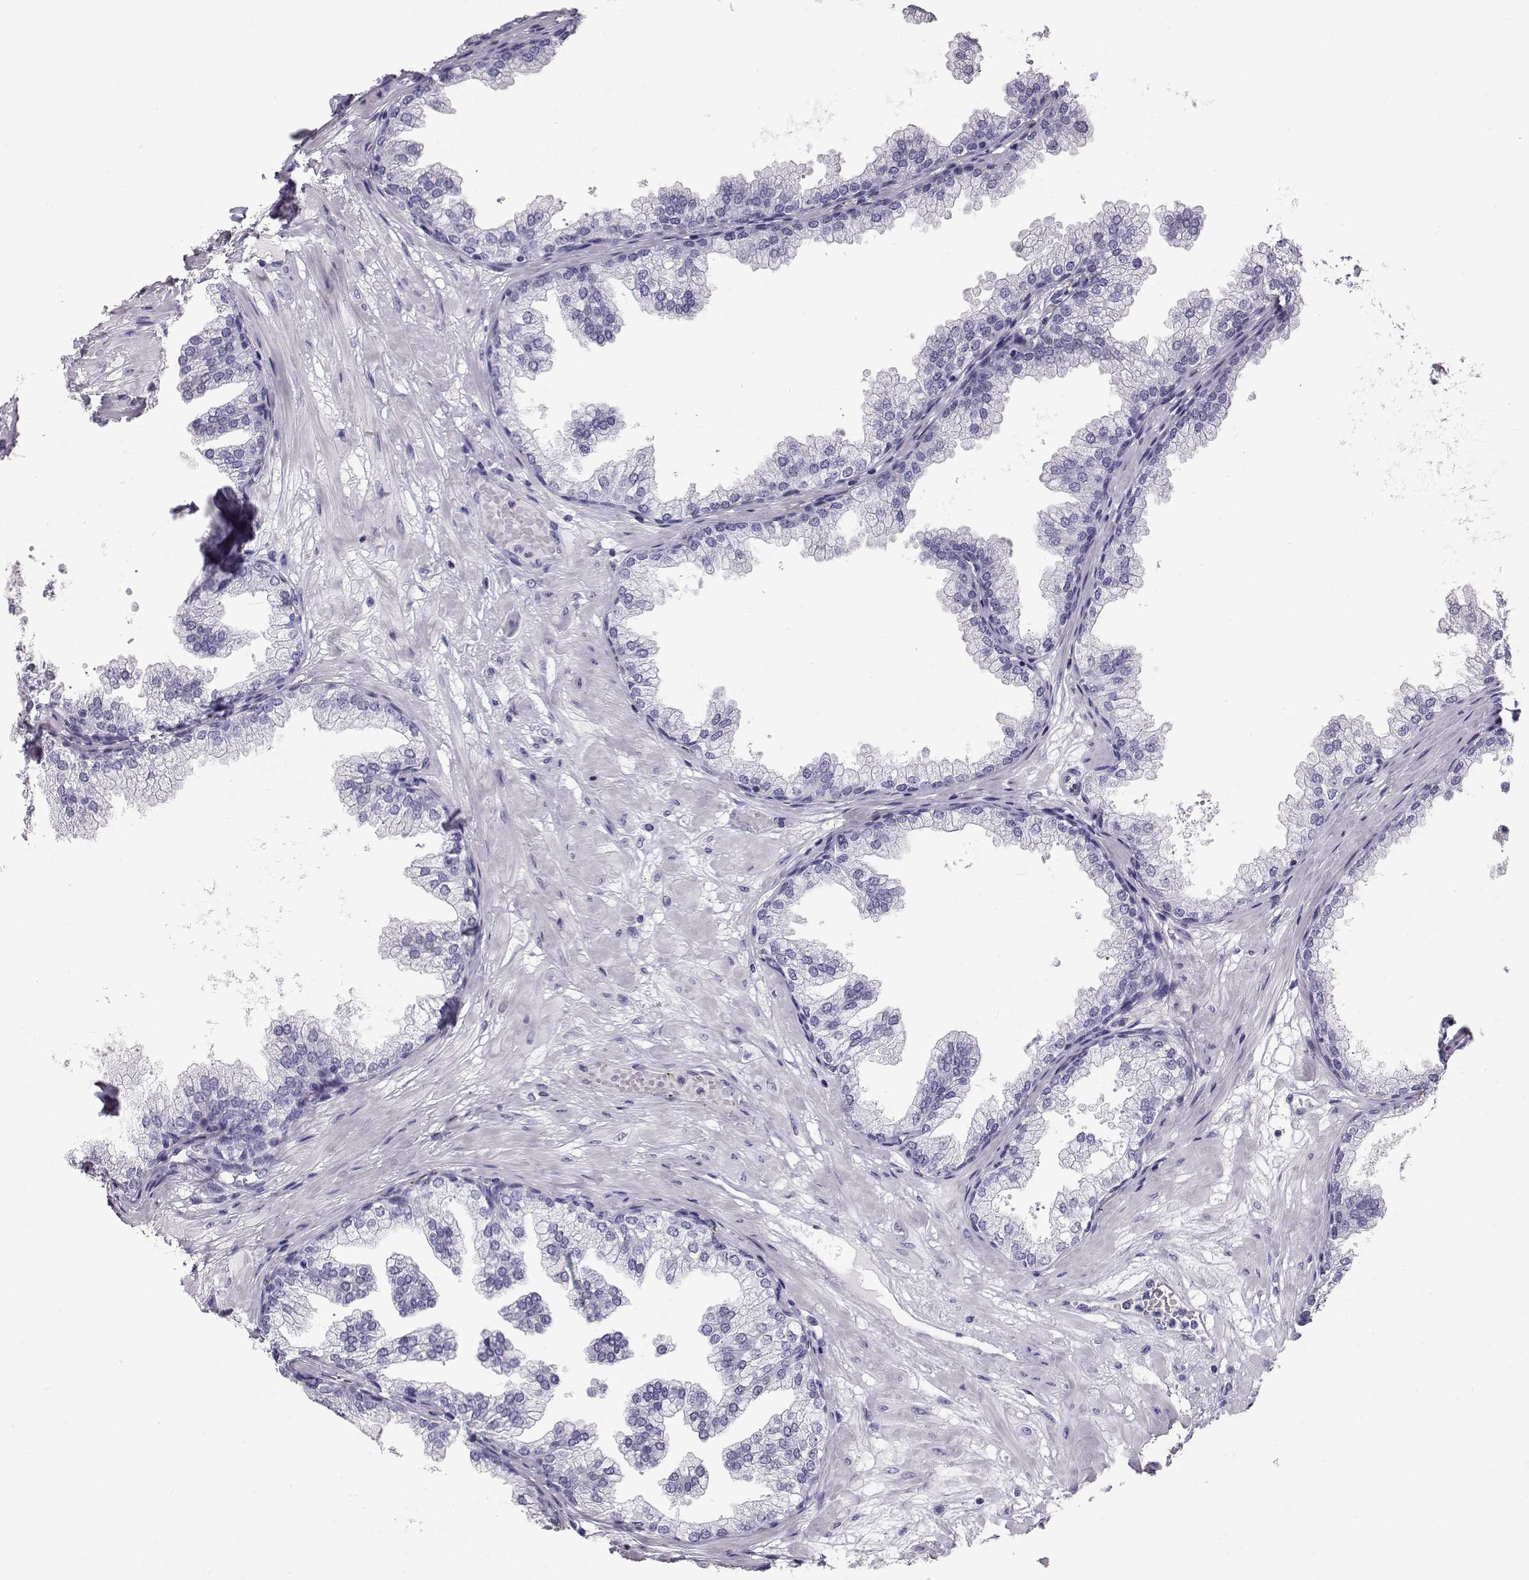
{"staining": {"intensity": "negative", "quantity": "none", "location": "none"}, "tissue": "prostate", "cell_type": "Glandular cells", "image_type": "normal", "snomed": [{"axis": "morphology", "description": "Normal tissue, NOS"}, {"axis": "topography", "description": "Prostate"}], "caption": "Immunohistochemical staining of benign human prostate displays no significant positivity in glandular cells.", "gene": "RD3", "patient": {"sex": "male", "age": 37}}